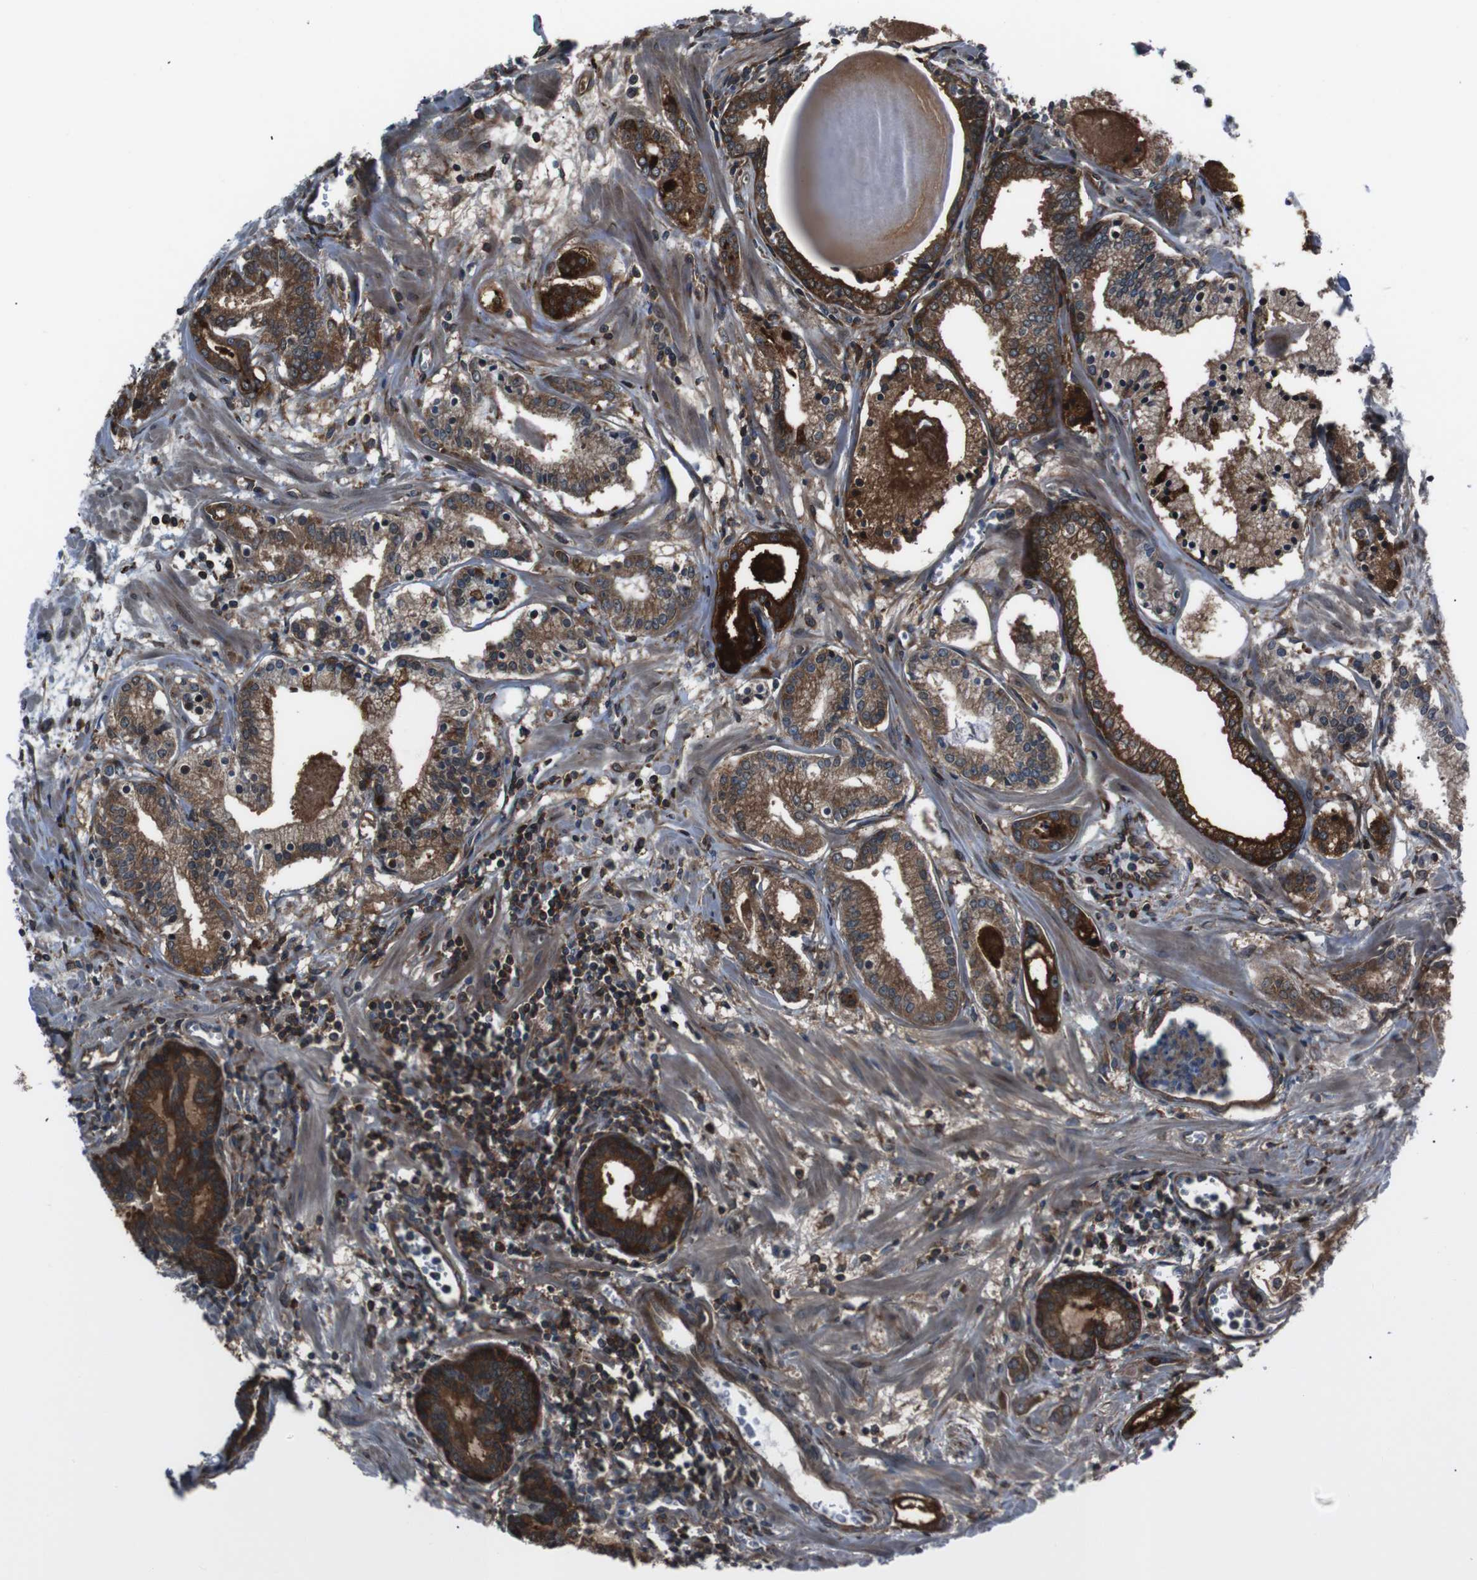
{"staining": {"intensity": "strong", "quantity": ">75%", "location": "cytoplasmic/membranous"}, "tissue": "prostate cancer", "cell_type": "Tumor cells", "image_type": "cancer", "snomed": [{"axis": "morphology", "description": "Adenocarcinoma, Low grade"}, {"axis": "topography", "description": "Prostate"}], "caption": "A photomicrograph of human prostate cancer stained for a protein demonstrates strong cytoplasmic/membranous brown staining in tumor cells. The staining was performed using DAB to visualize the protein expression in brown, while the nuclei were stained in blue with hematoxylin (Magnification: 20x).", "gene": "EIF4A2", "patient": {"sex": "male", "age": 59}}